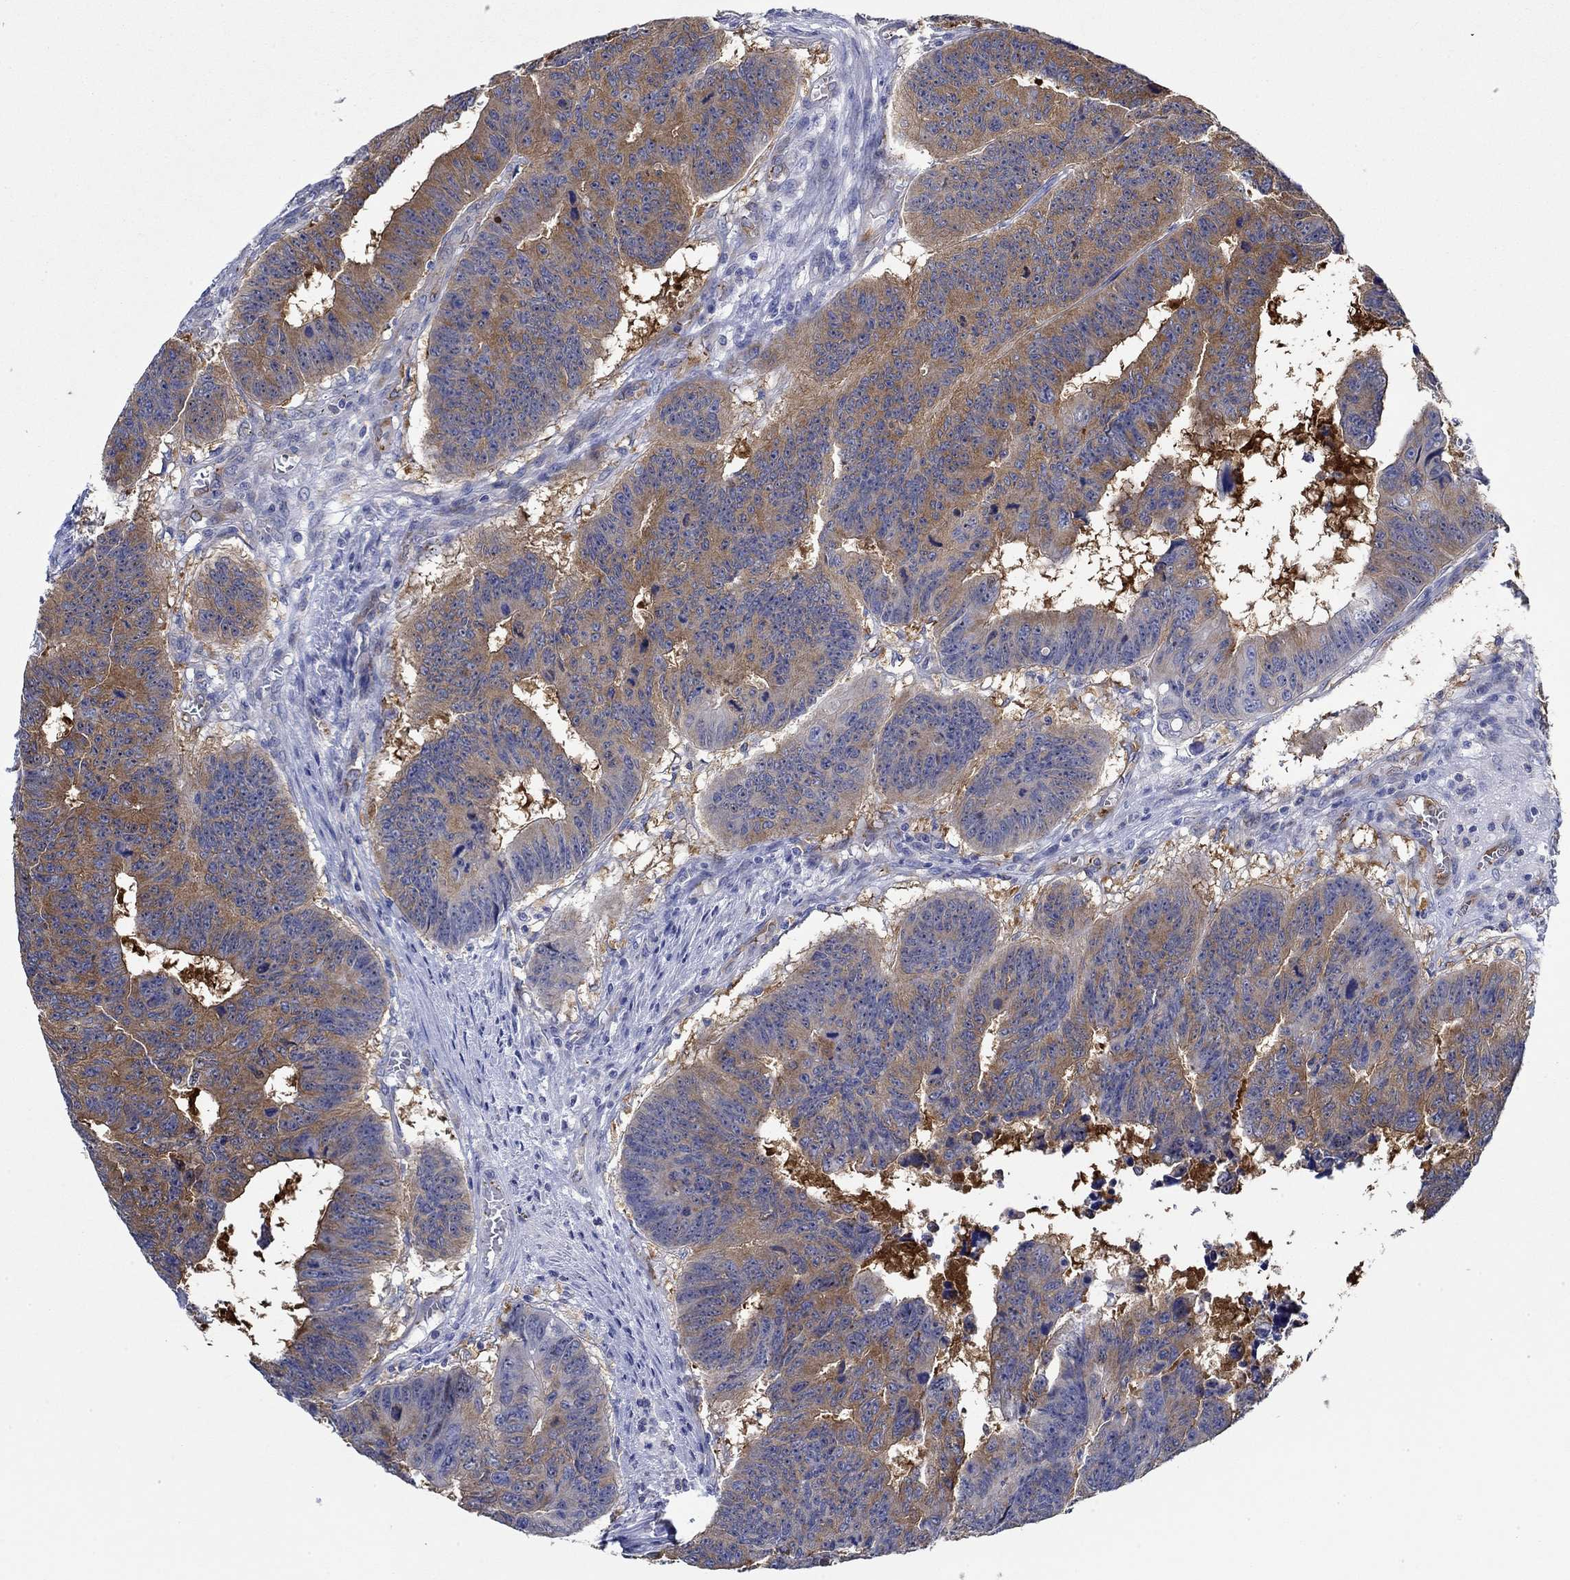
{"staining": {"intensity": "strong", "quantity": "25%-75%", "location": "cytoplasmic/membranous"}, "tissue": "colorectal cancer", "cell_type": "Tumor cells", "image_type": "cancer", "snomed": [{"axis": "morphology", "description": "Adenocarcinoma, NOS"}, {"axis": "topography", "description": "Appendix"}, {"axis": "topography", "description": "Colon"}, {"axis": "topography", "description": "Cecum"}, {"axis": "topography", "description": "Colon asc"}], "caption": "DAB immunohistochemical staining of human colorectal cancer demonstrates strong cytoplasmic/membranous protein expression in about 25%-75% of tumor cells.", "gene": "SLC27A3", "patient": {"sex": "female", "age": 85}}